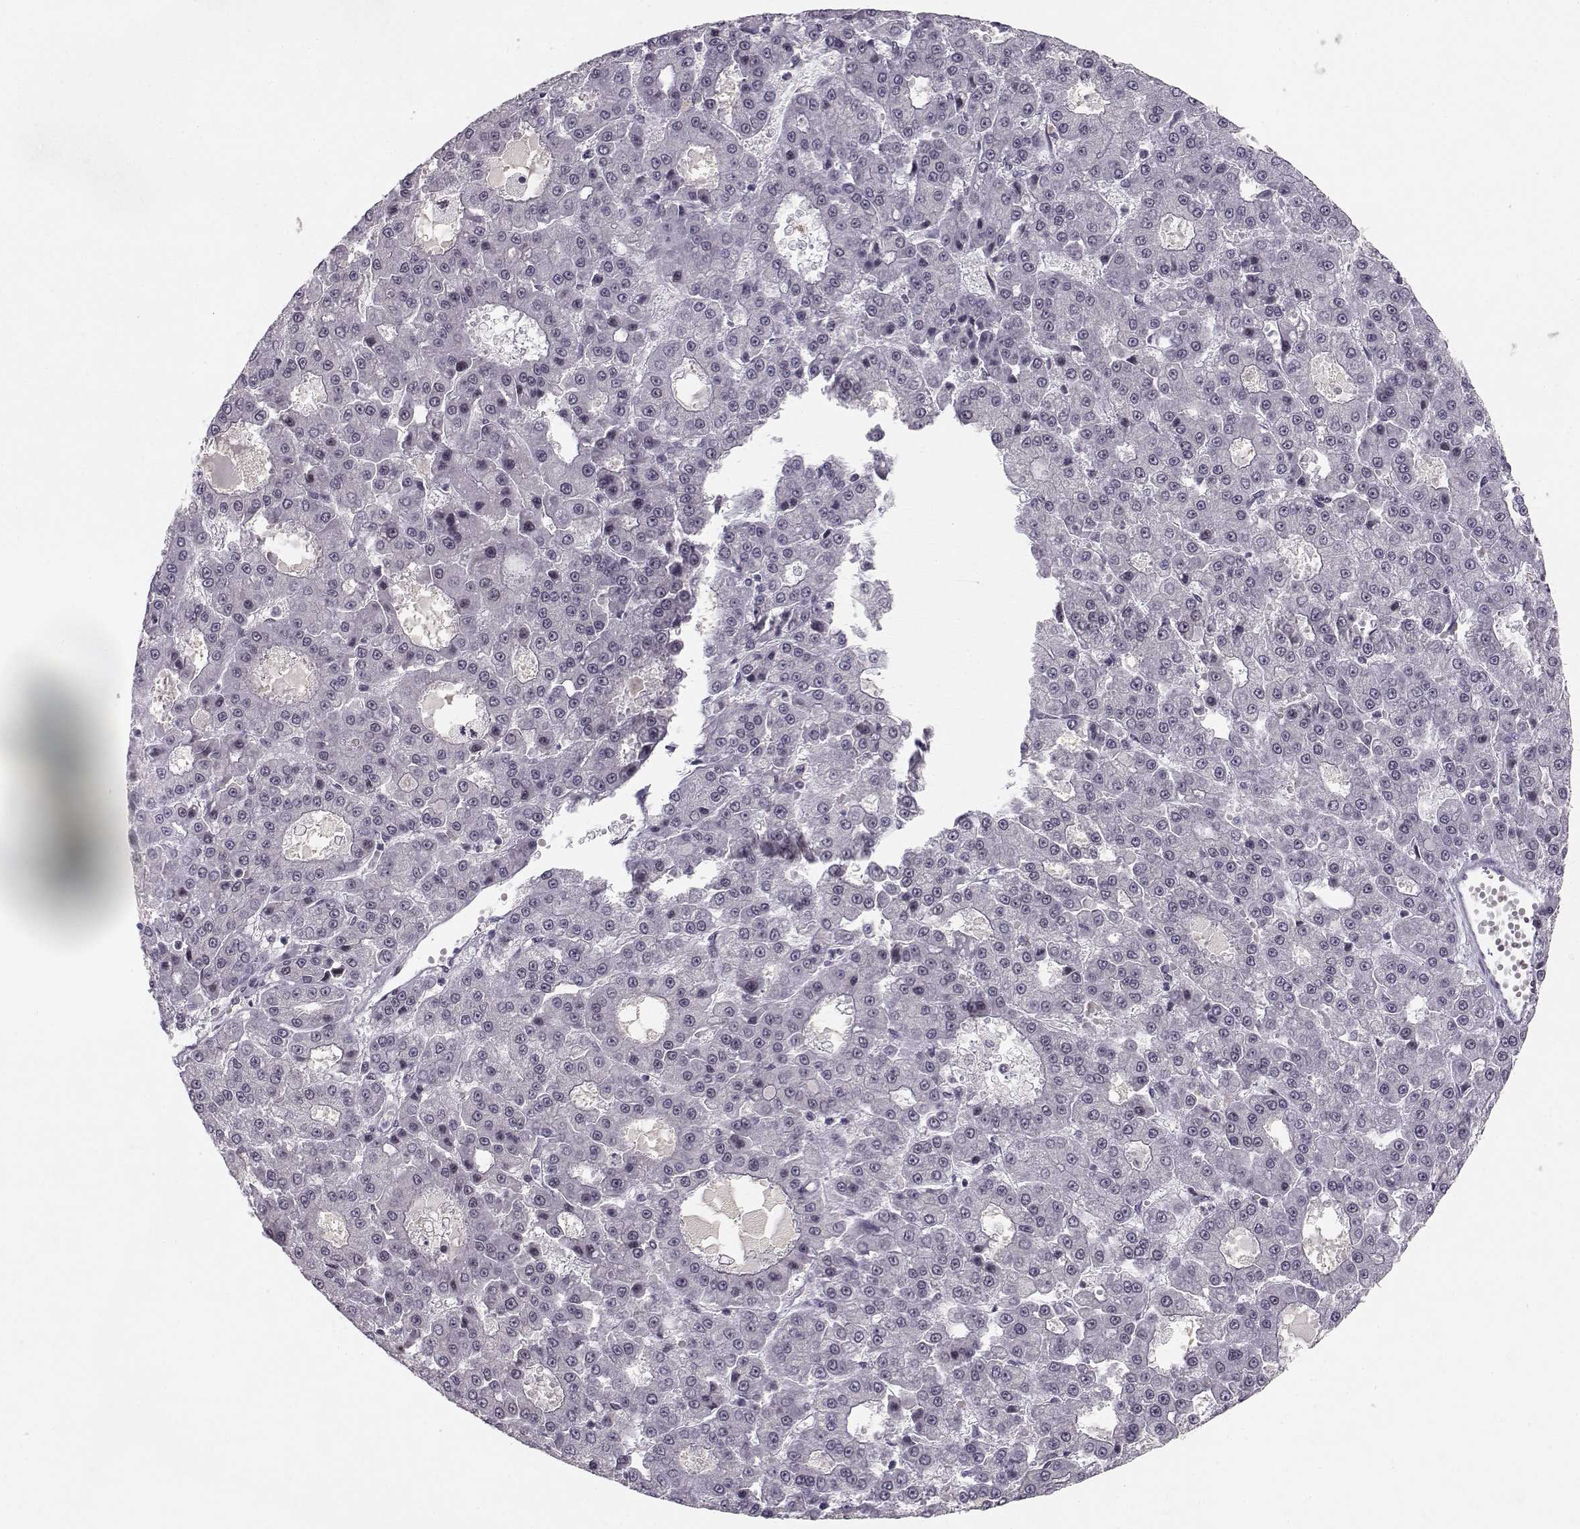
{"staining": {"intensity": "negative", "quantity": "none", "location": "none"}, "tissue": "liver cancer", "cell_type": "Tumor cells", "image_type": "cancer", "snomed": [{"axis": "morphology", "description": "Carcinoma, Hepatocellular, NOS"}, {"axis": "topography", "description": "Liver"}], "caption": "Histopathology image shows no significant protein expression in tumor cells of liver cancer.", "gene": "RPP38", "patient": {"sex": "male", "age": 70}}